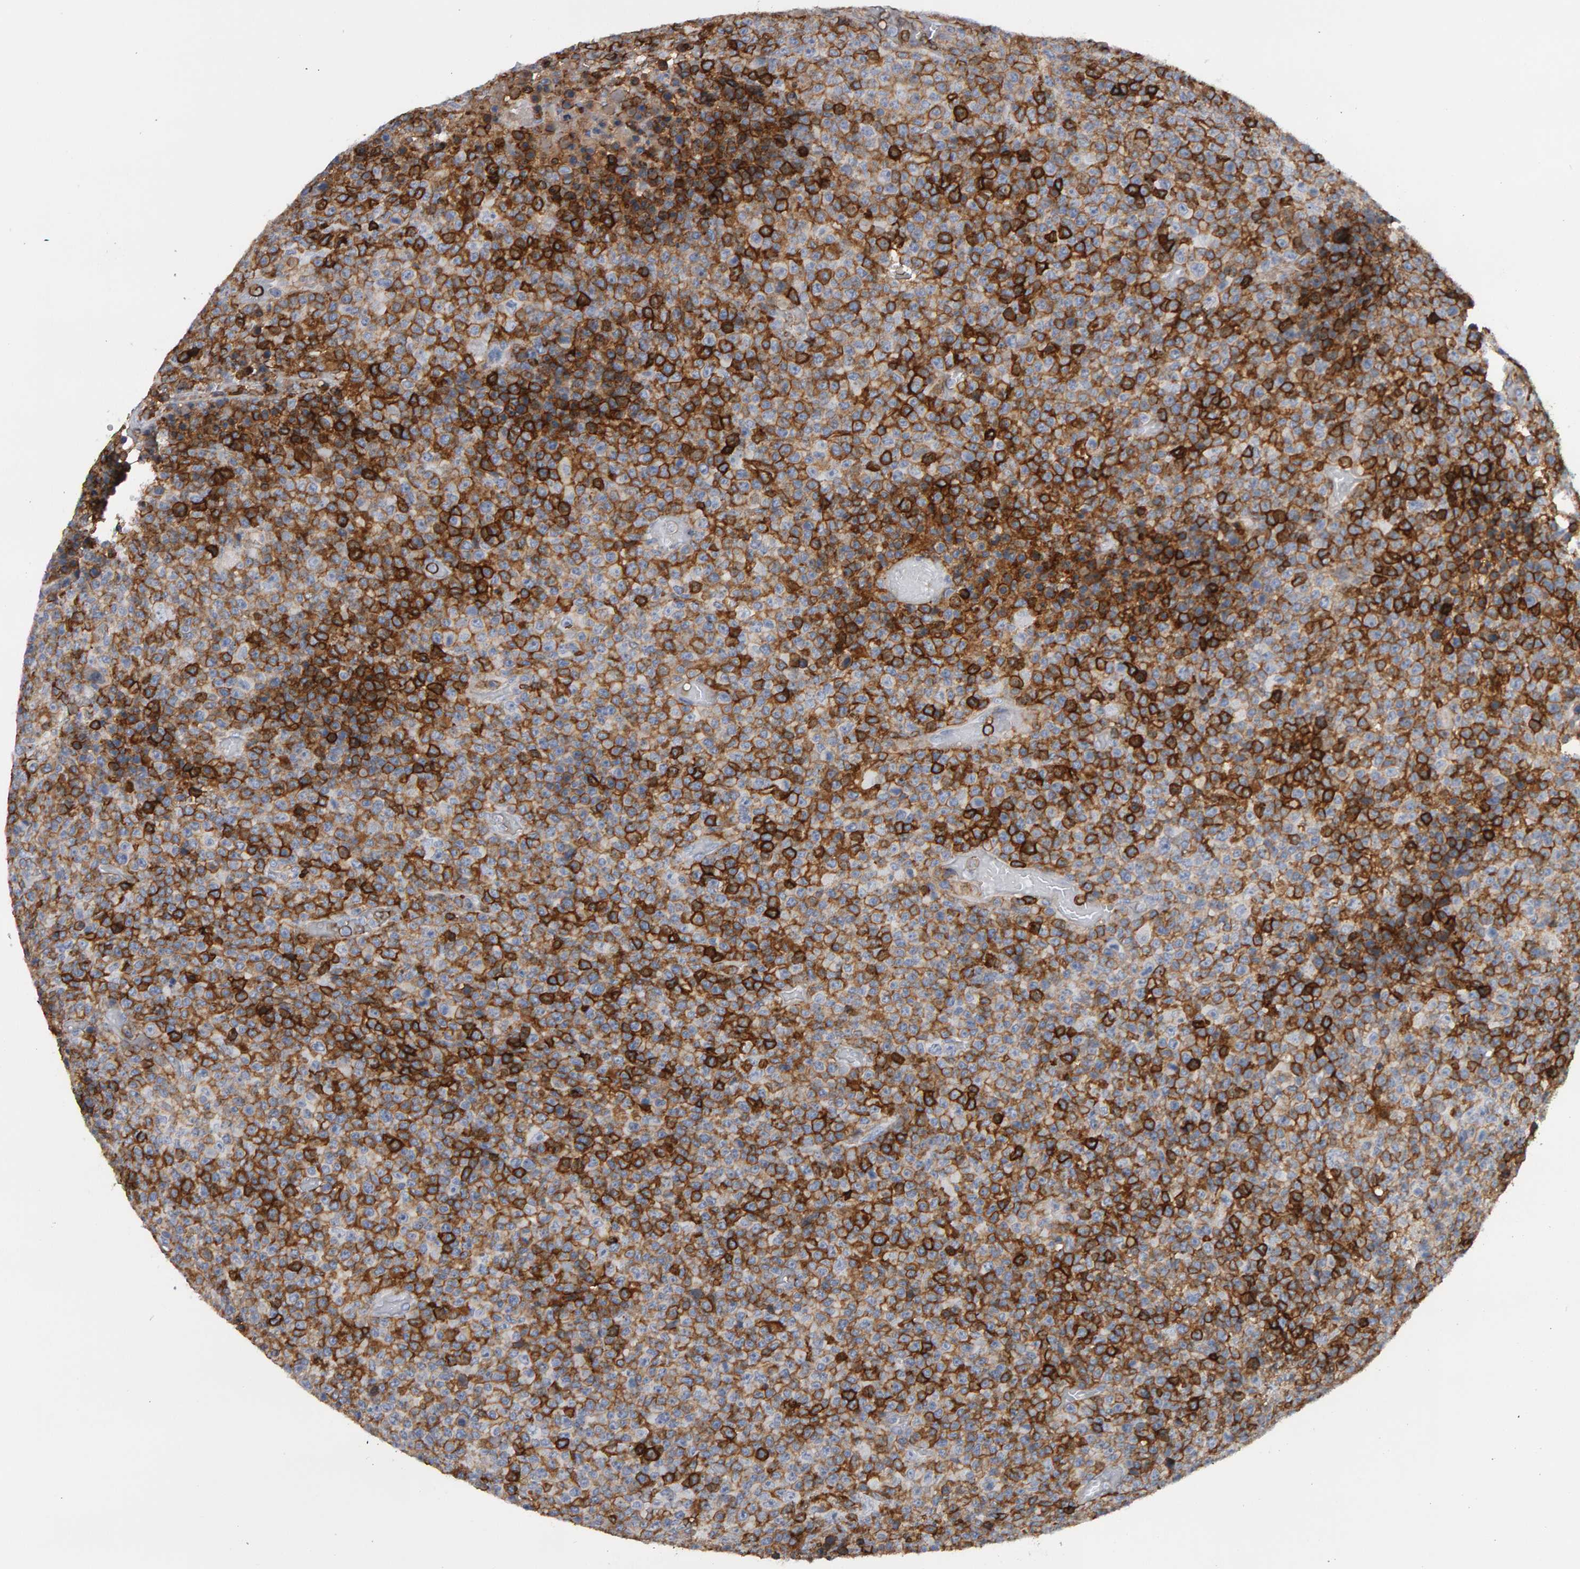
{"staining": {"intensity": "strong", "quantity": "25%-75%", "location": "cytoplasmic/membranous"}, "tissue": "lymphoma", "cell_type": "Tumor cells", "image_type": "cancer", "snomed": [{"axis": "morphology", "description": "Malignant lymphoma, non-Hodgkin's type, High grade"}, {"axis": "topography", "description": "Lymph node"}], "caption": "The micrograph demonstrates immunohistochemical staining of malignant lymphoma, non-Hodgkin's type (high-grade). There is strong cytoplasmic/membranous positivity is seen in approximately 25%-75% of tumor cells. (DAB IHC with brightfield microscopy, high magnification).", "gene": "CD38", "patient": {"sex": "male", "age": 13}}